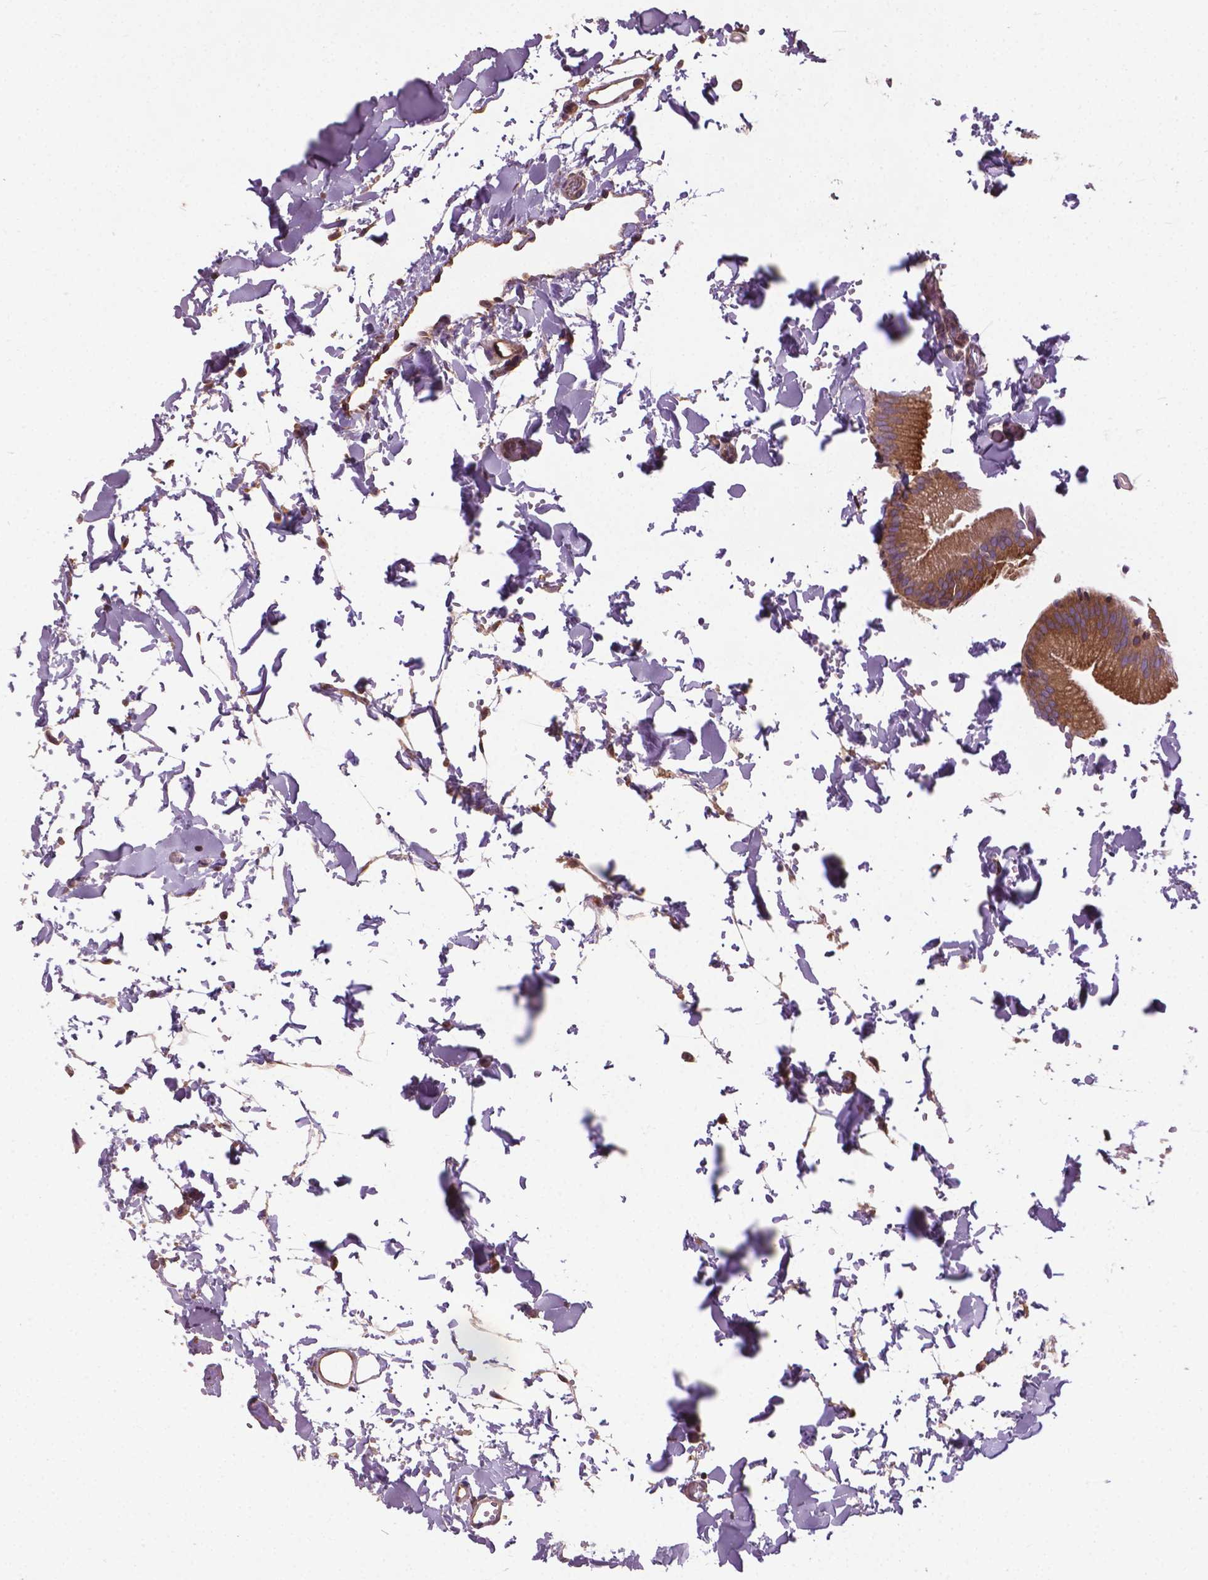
{"staining": {"intensity": "moderate", "quantity": ">75%", "location": "cytoplasmic/membranous"}, "tissue": "gallbladder", "cell_type": "Glandular cells", "image_type": "normal", "snomed": [{"axis": "morphology", "description": "Normal tissue, NOS"}, {"axis": "topography", "description": "Gallbladder"}, {"axis": "topography", "description": "Peripheral nerve tissue"}], "caption": "Immunohistochemical staining of benign human gallbladder demonstrates medium levels of moderate cytoplasmic/membranous expression in approximately >75% of glandular cells. The staining is performed using DAB (3,3'-diaminobenzidine) brown chromogen to label protein expression. The nuclei are counter-stained blue using hematoxylin.", "gene": "MZT1", "patient": {"sex": "male", "age": 17}}